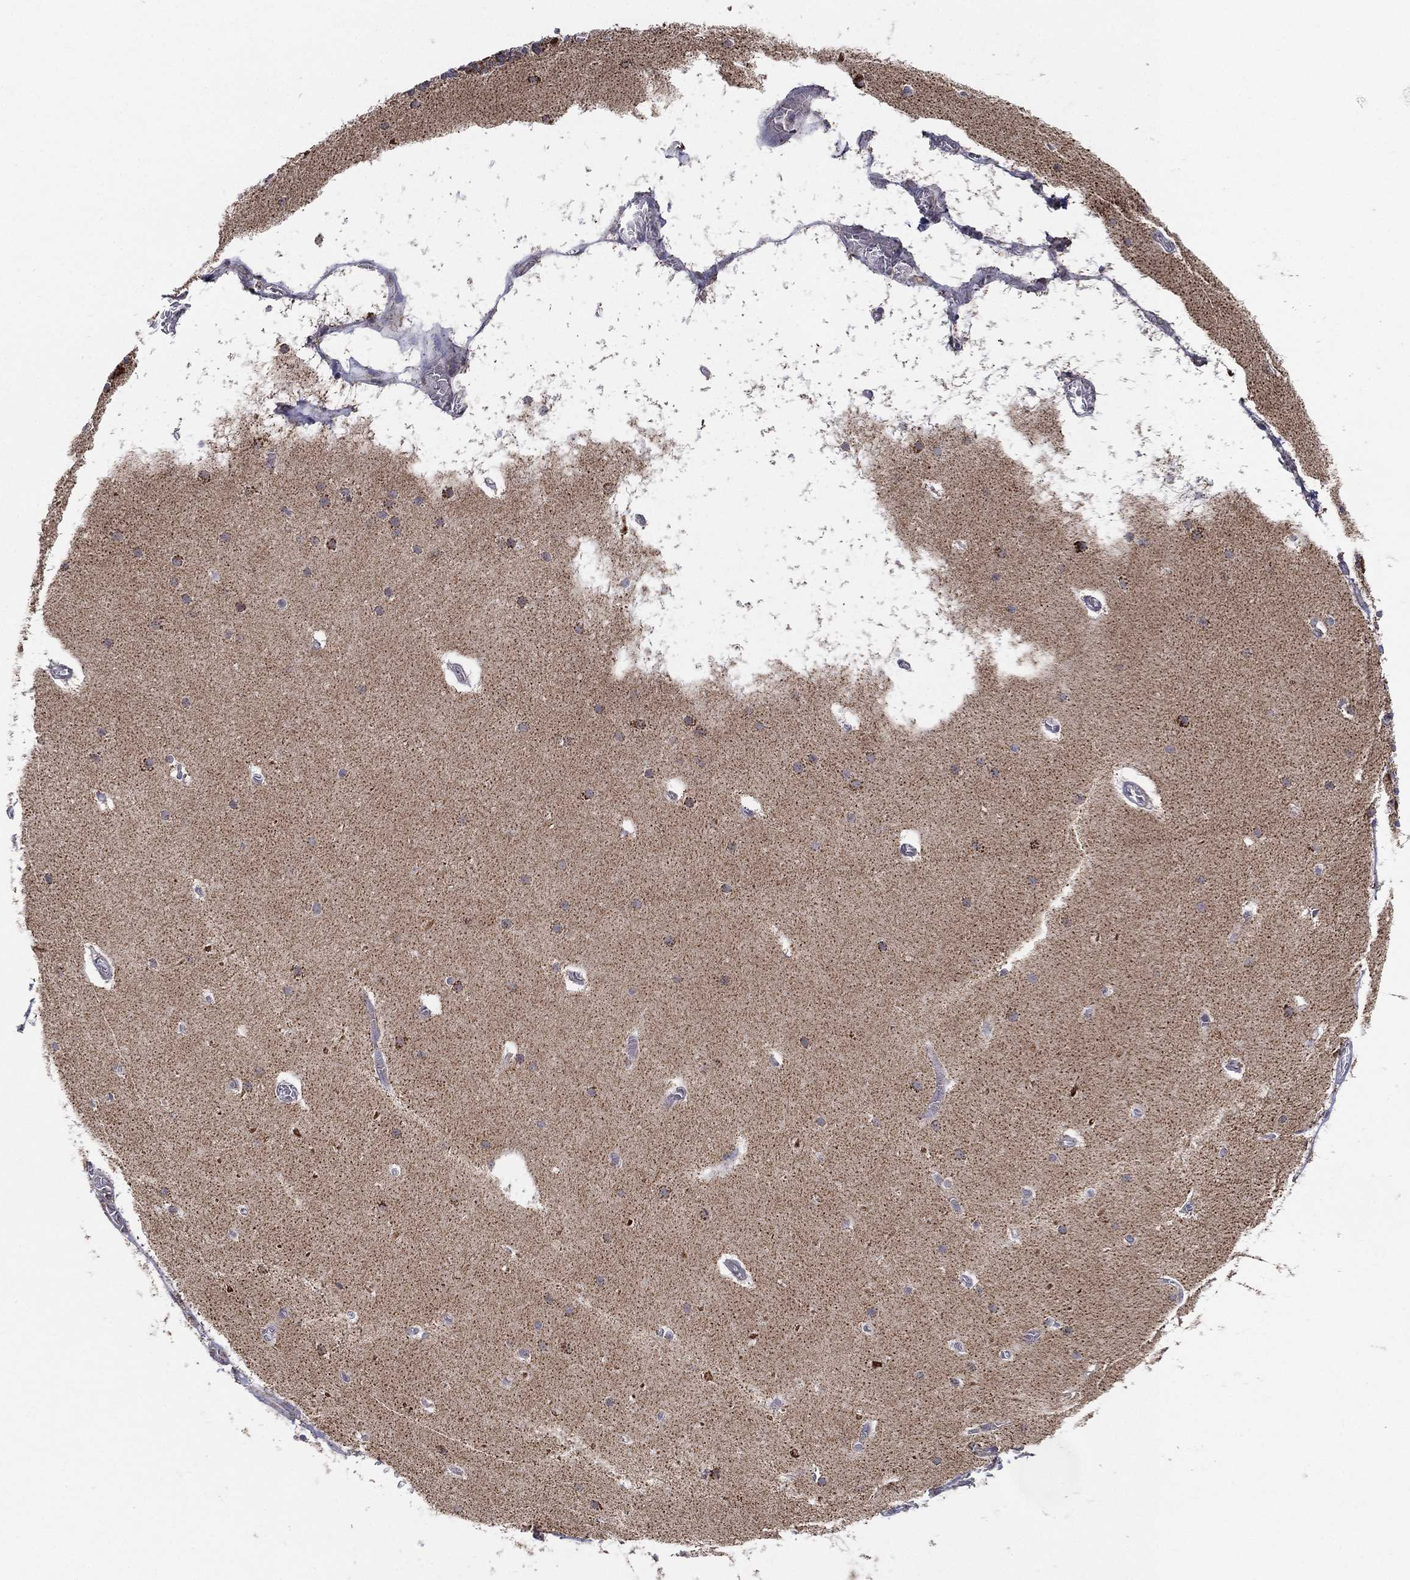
{"staining": {"intensity": "negative", "quantity": "none", "location": "none"}, "tissue": "cerebellum", "cell_type": "Cells in granular layer", "image_type": "normal", "snomed": [{"axis": "morphology", "description": "Normal tissue, NOS"}, {"axis": "topography", "description": "Cerebellum"}], "caption": "Immunohistochemical staining of benign human cerebellum shows no significant staining in cells in granular layer.", "gene": "PSMG4", "patient": {"sex": "male", "age": 70}}